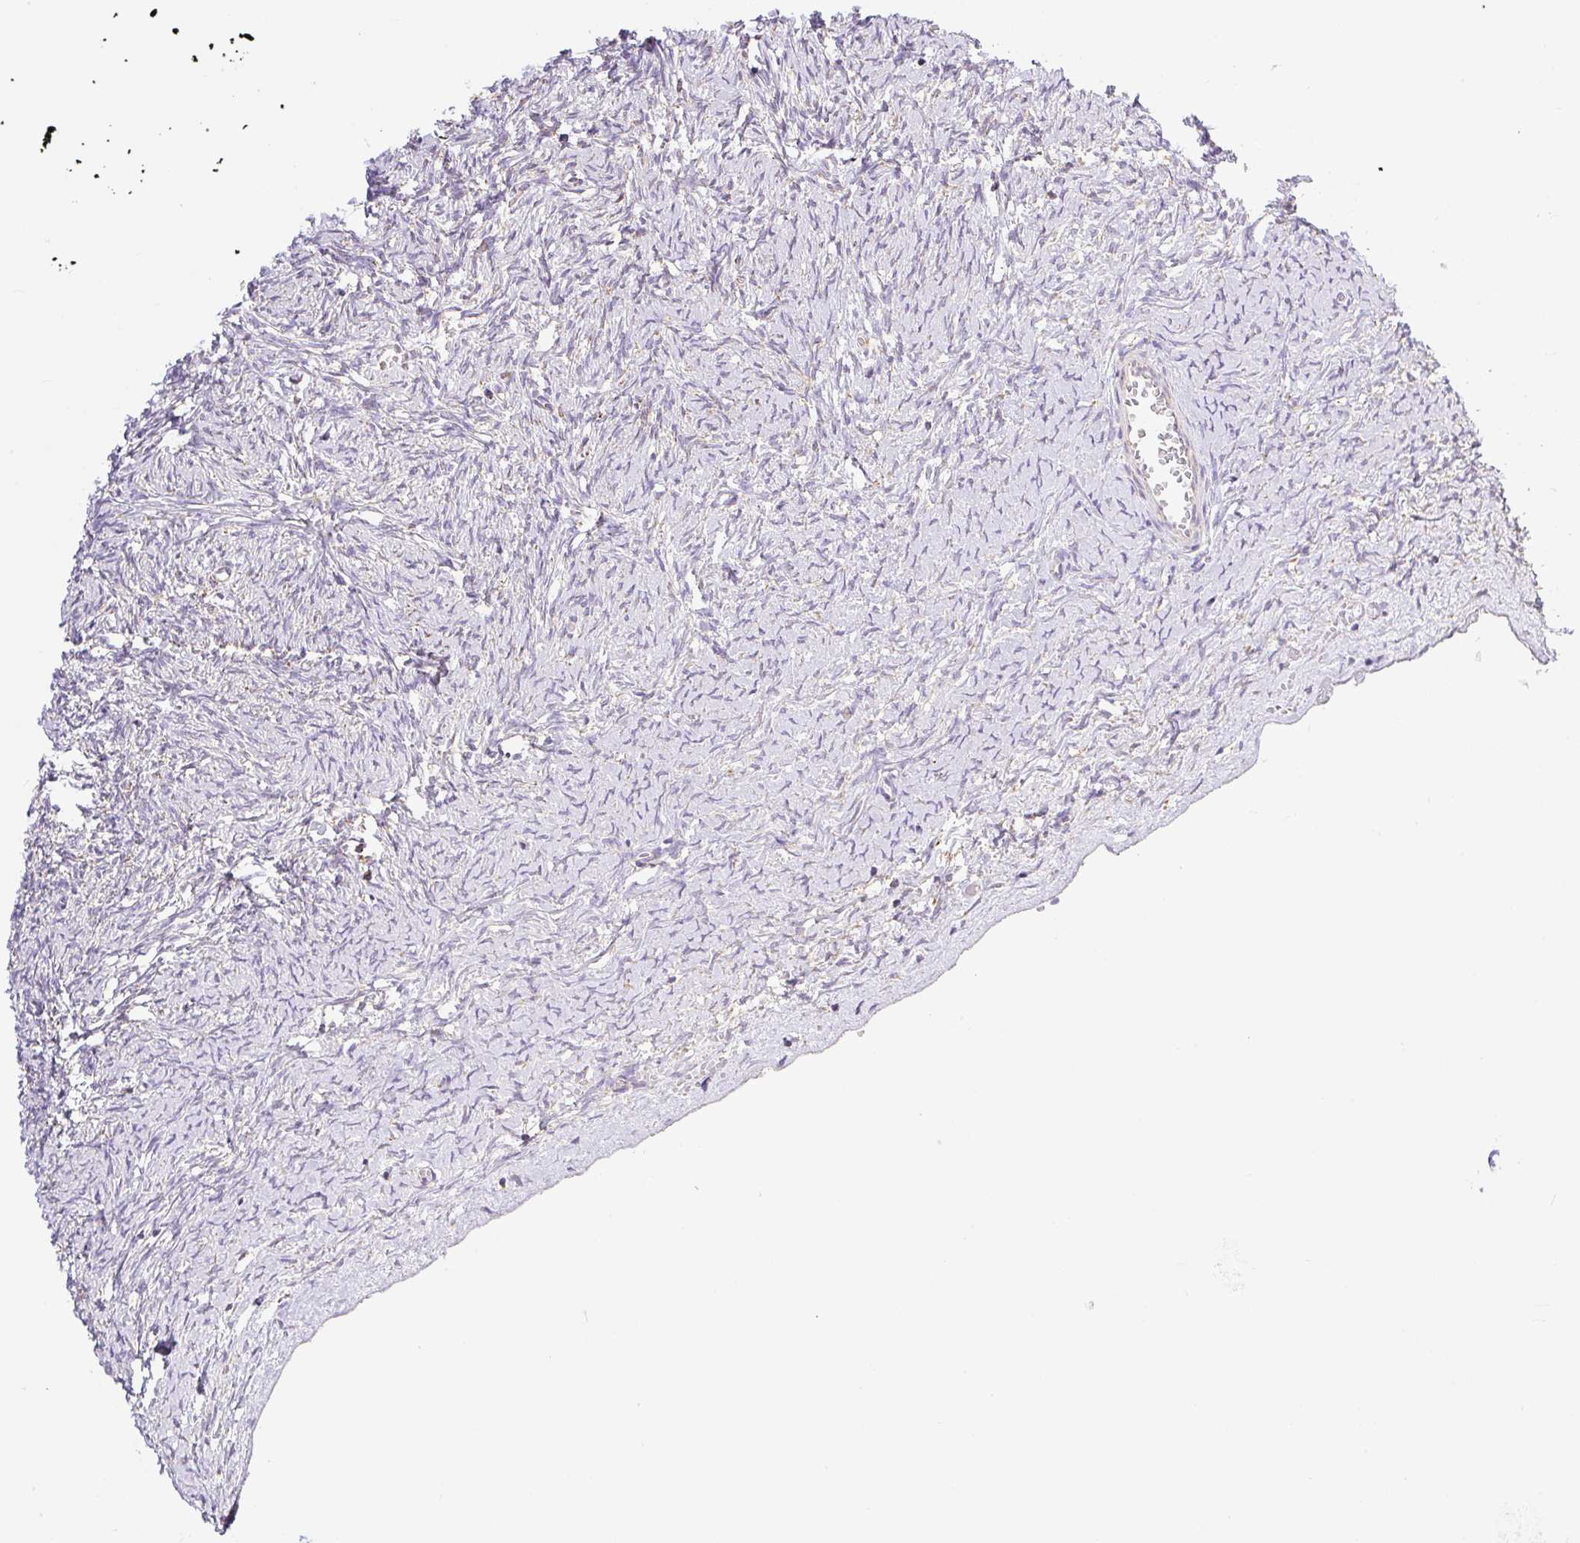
{"staining": {"intensity": "negative", "quantity": "none", "location": "none"}, "tissue": "ovary", "cell_type": "Ovarian stroma cells", "image_type": "normal", "snomed": [{"axis": "morphology", "description": "Normal tissue, NOS"}, {"axis": "topography", "description": "Ovary"}], "caption": "Human ovary stained for a protein using immunohistochemistry reveals no staining in ovarian stroma cells.", "gene": "DAAM2", "patient": {"sex": "female", "age": 39}}